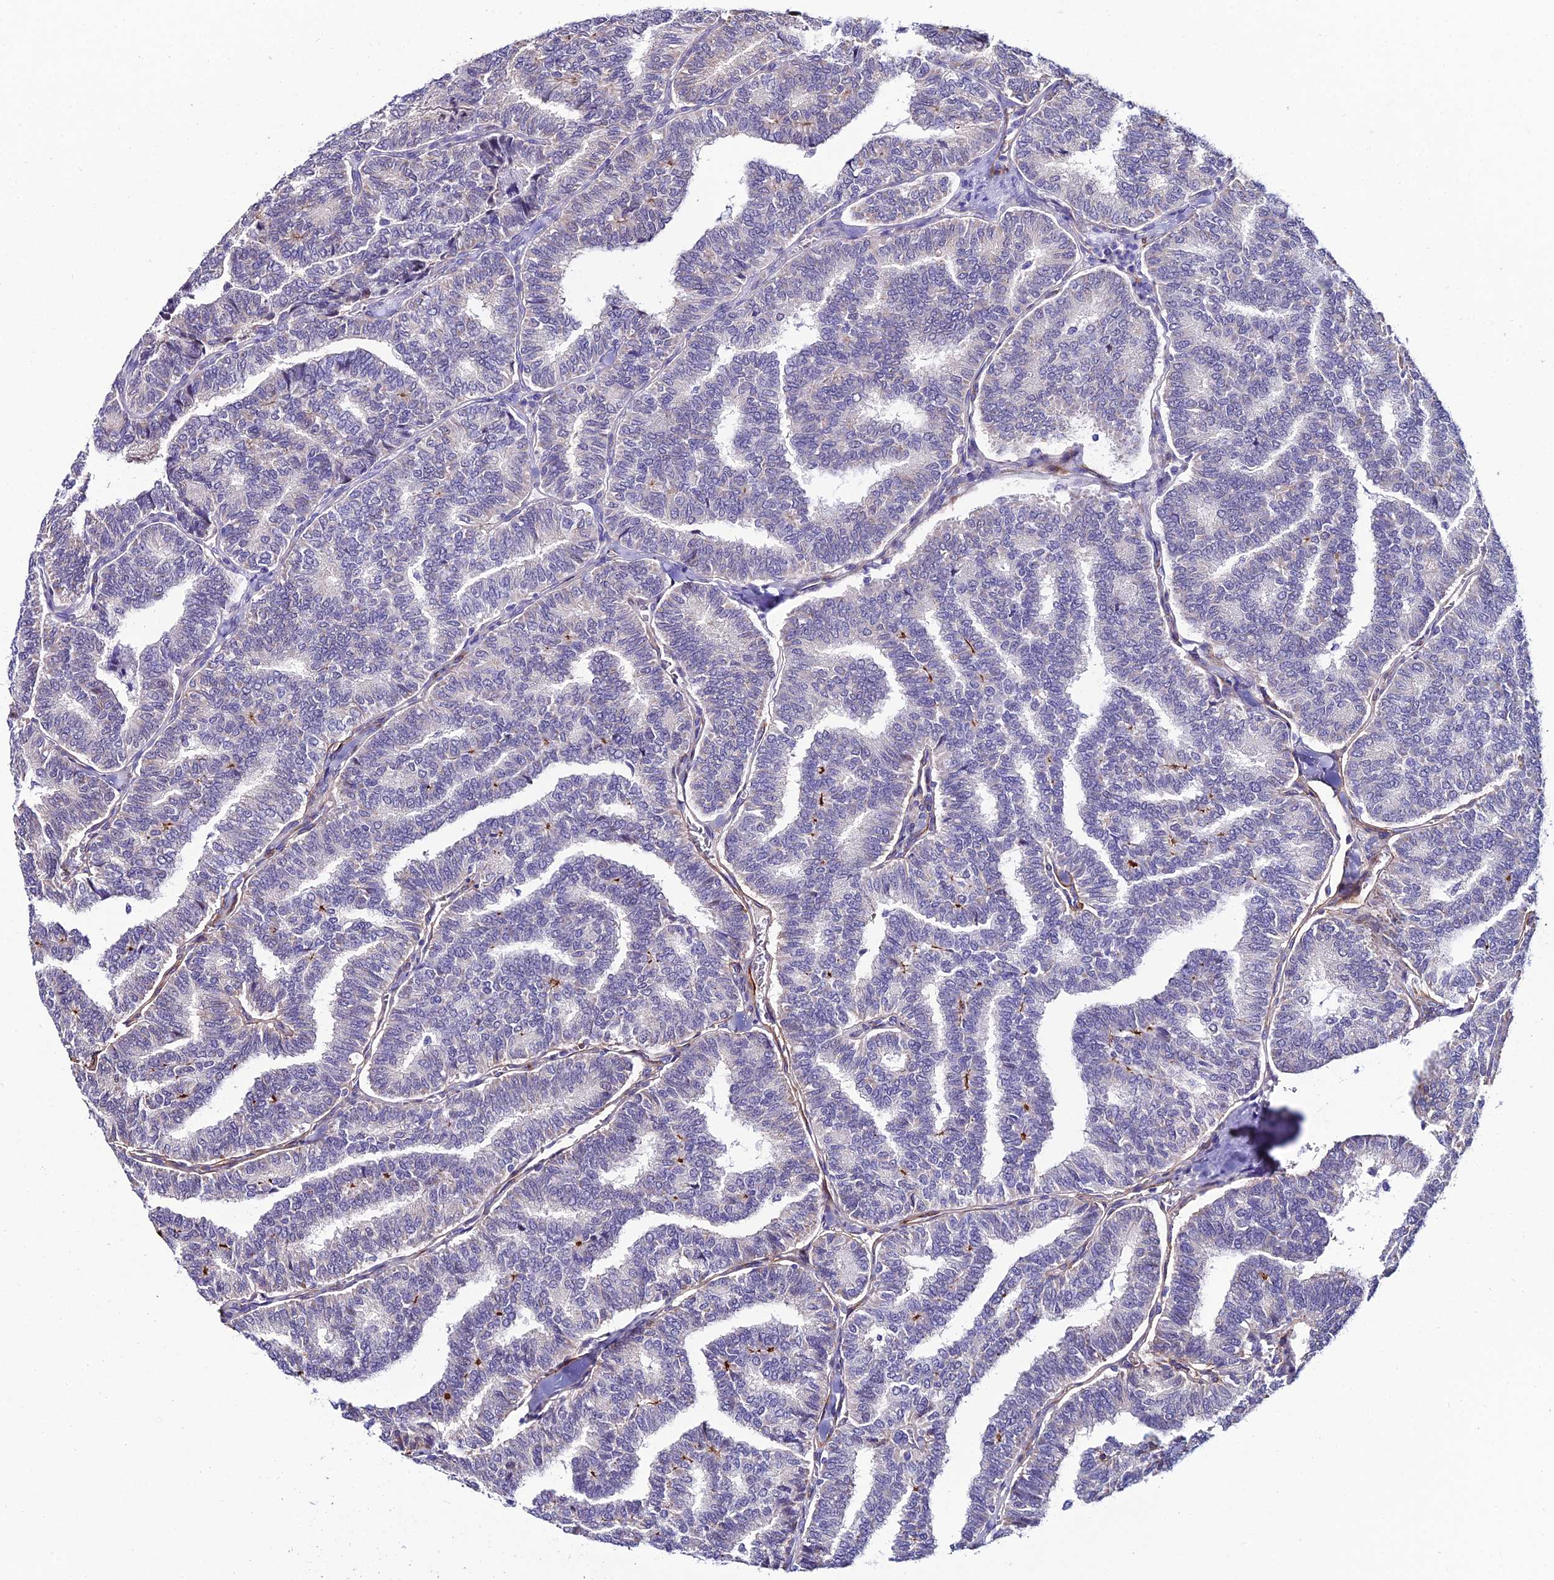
{"staining": {"intensity": "negative", "quantity": "none", "location": "none"}, "tissue": "thyroid cancer", "cell_type": "Tumor cells", "image_type": "cancer", "snomed": [{"axis": "morphology", "description": "Papillary adenocarcinoma, NOS"}, {"axis": "topography", "description": "Thyroid gland"}], "caption": "Immunohistochemistry micrograph of neoplastic tissue: human thyroid cancer stained with DAB reveals no significant protein expression in tumor cells.", "gene": "SYT15", "patient": {"sex": "female", "age": 35}}